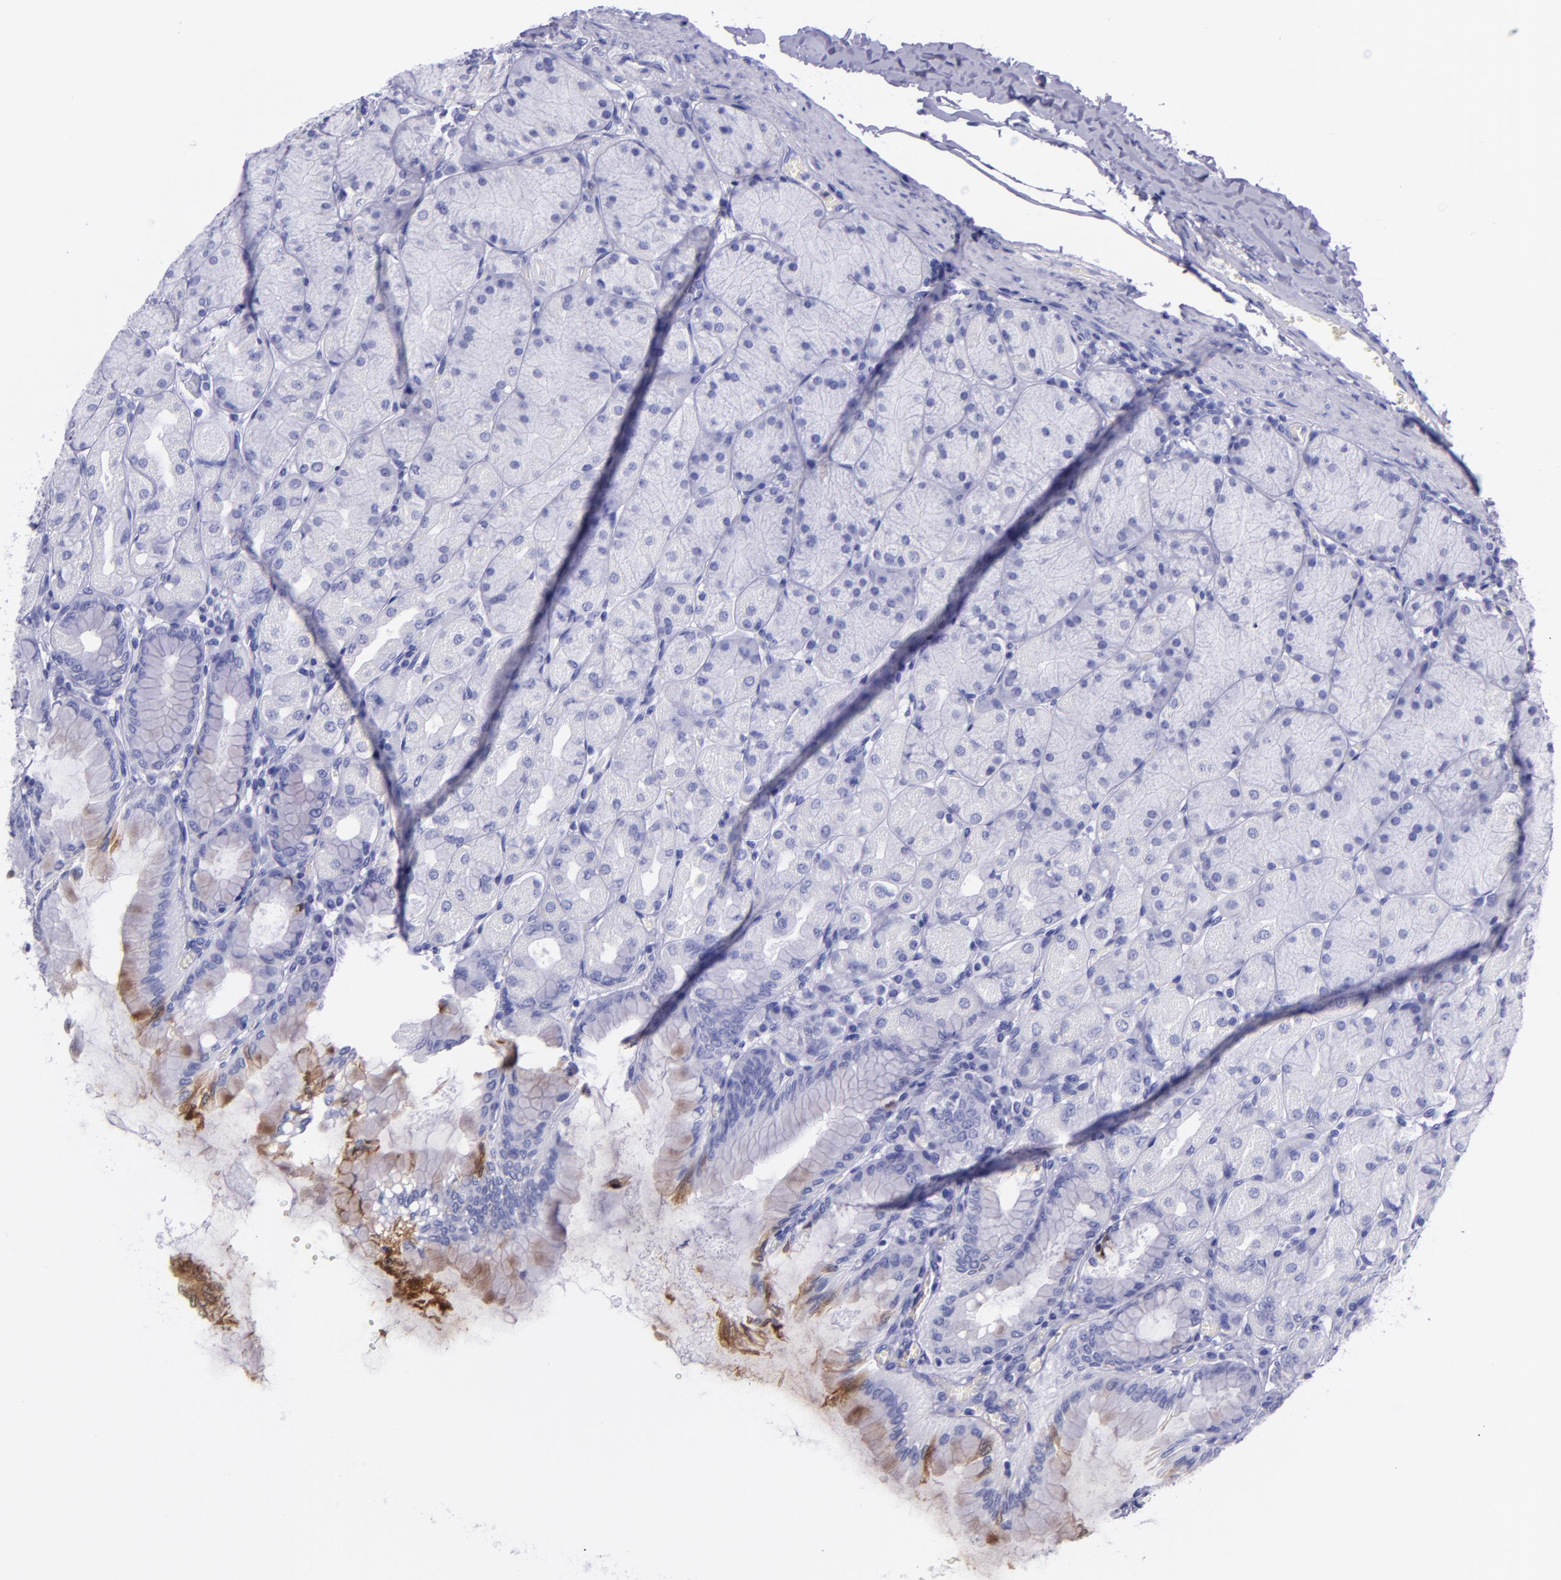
{"staining": {"intensity": "weak", "quantity": "<25%", "location": "cytoplasmic/membranous"}, "tissue": "stomach", "cell_type": "Glandular cells", "image_type": "normal", "snomed": [{"axis": "morphology", "description": "Normal tissue, NOS"}, {"axis": "topography", "description": "Stomach, upper"}], "caption": "High power microscopy photomicrograph of an IHC histopathology image of normal stomach, revealing no significant positivity in glandular cells. The staining is performed using DAB brown chromogen with nuclei counter-stained in using hematoxylin.", "gene": "SLPI", "patient": {"sex": "female", "age": 56}}